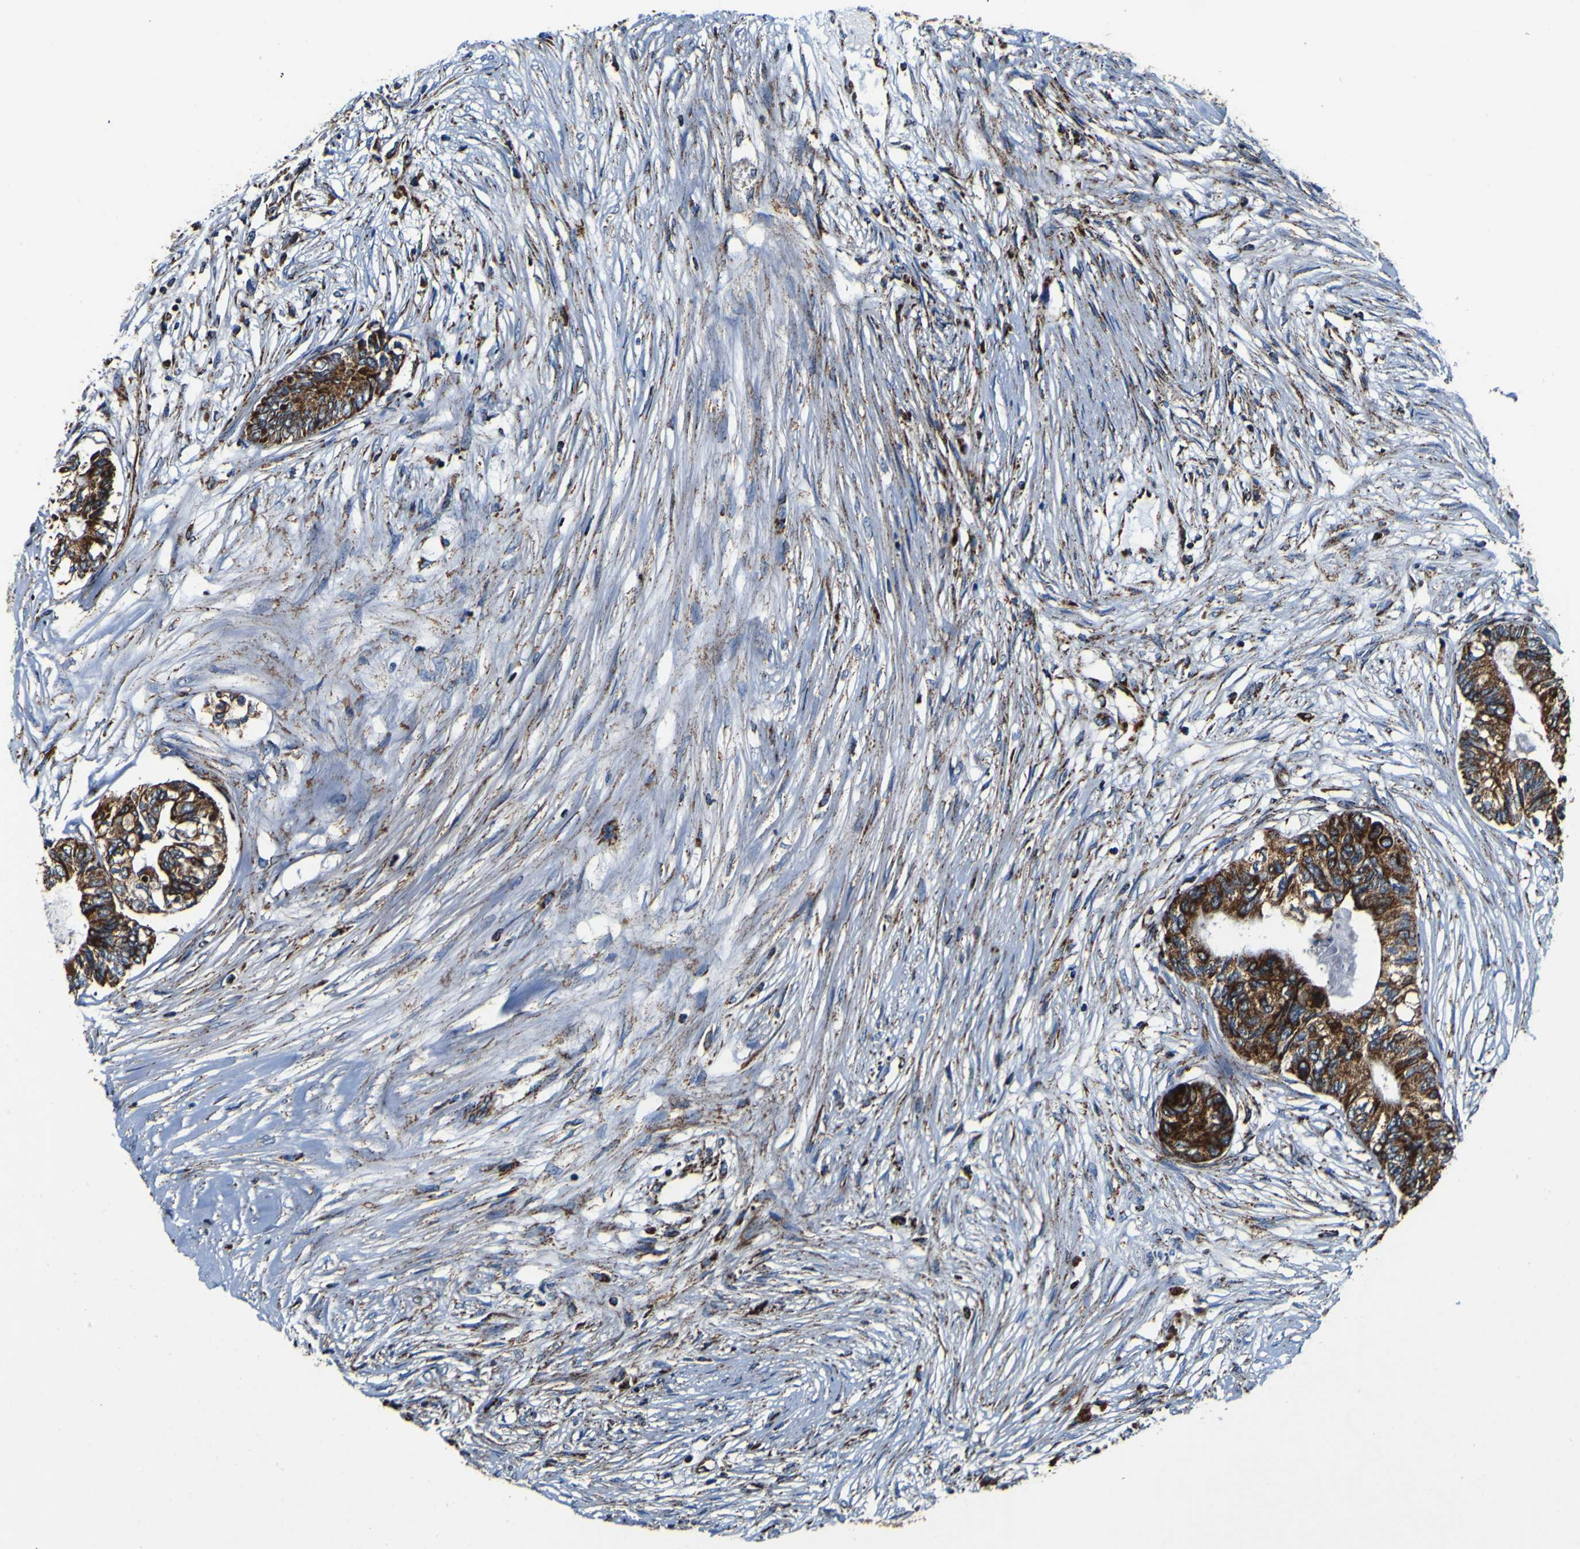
{"staining": {"intensity": "strong", "quantity": ">75%", "location": "cytoplasmic/membranous"}, "tissue": "colorectal cancer", "cell_type": "Tumor cells", "image_type": "cancer", "snomed": [{"axis": "morphology", "description": "Adenocarcinoma, NOS"}, {"axis": "topography", "description": "Rectum"}], "caption": "Colorectal cancer (adenocarcinoma) stained with a protein marker displays strong staining in tumor cells.", "gene": "PTRH2", "patient": {"sex": "male", "age": 63}}